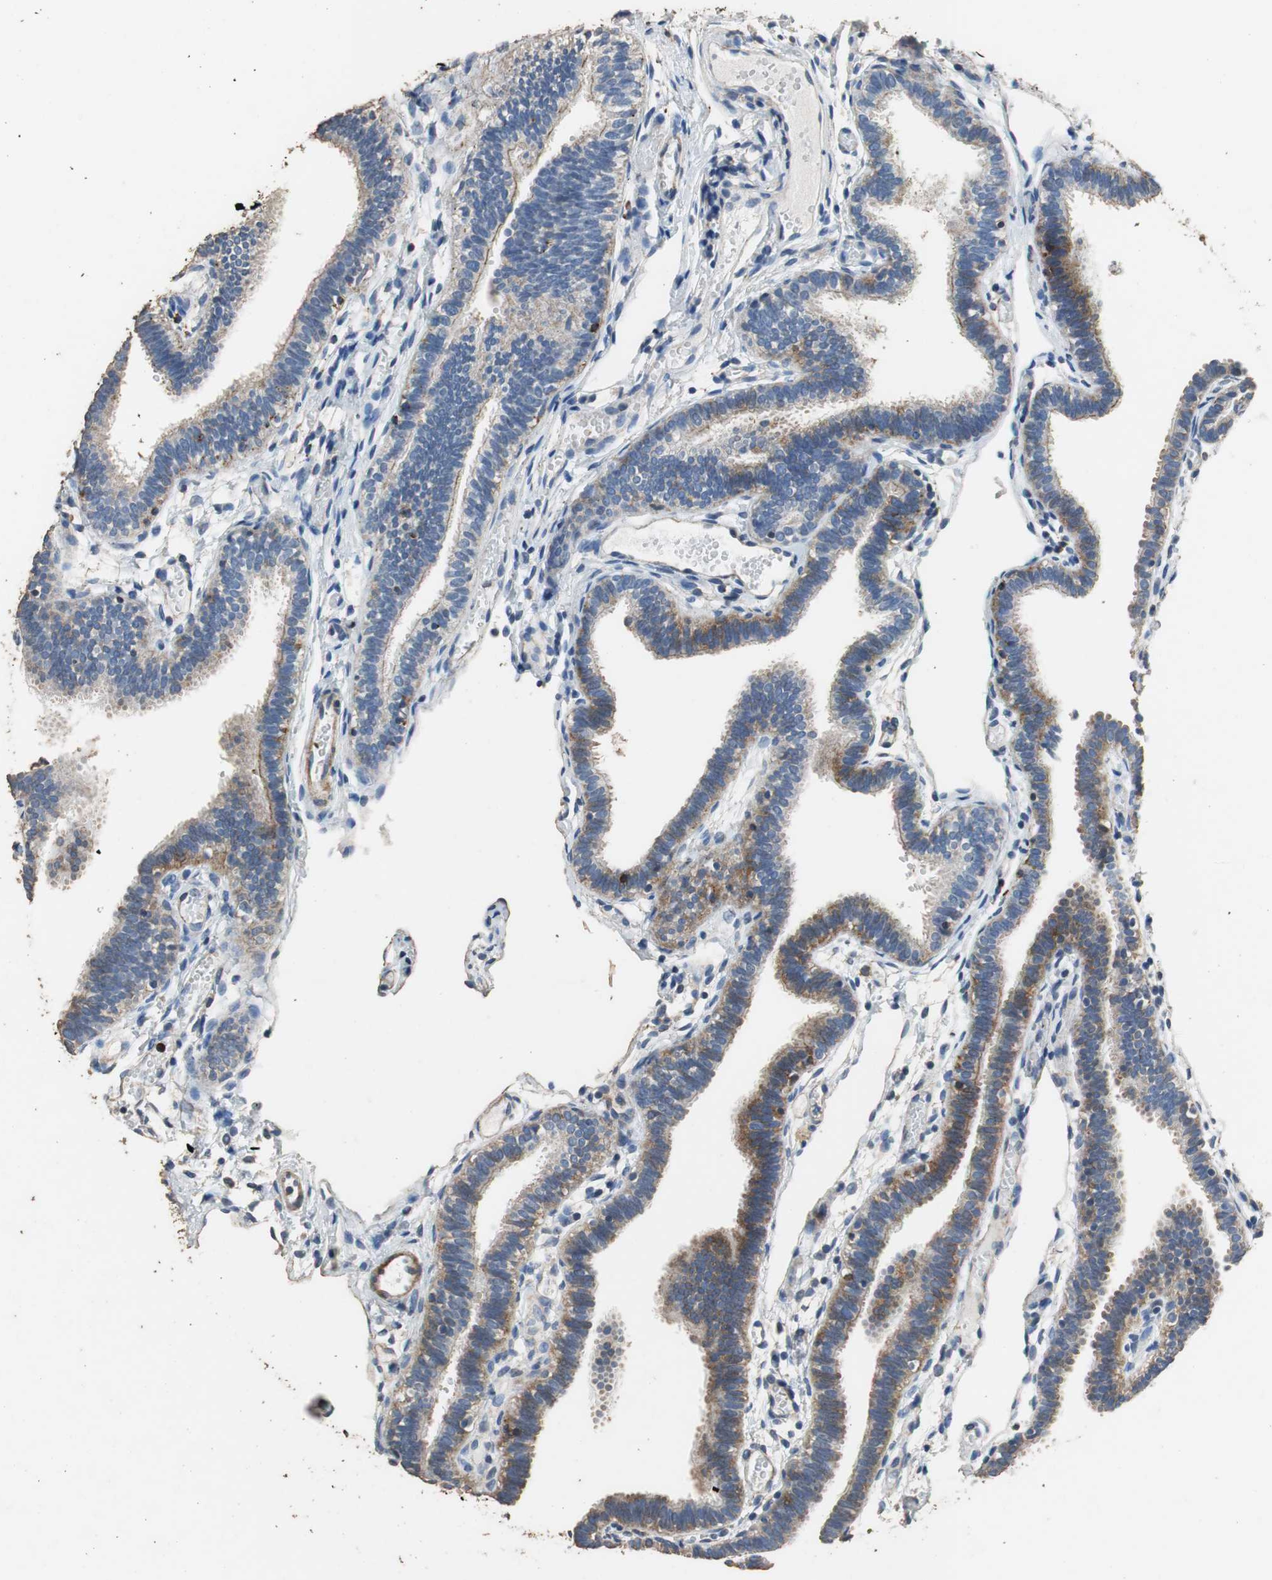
{"staining": {"intensity": "weak", "quantity": "25%-75%", "location": "cytoplasmic/membranous"}, "tissue": "fallopian tube", "cell_type": "Glandular cells", "image_type": "normal", "snomed": [{"axis": "morphology", "description": "Normal tissue, NOS"}, {"axis": "topography", "description": "Fallopian tube"}], "caption": "Protein staining of benign fallopian tube displays weak cytoplasmic/membranous expression in about 25%-75% of glandular cells.", "gene": "PRKRA", "patient": {"sex": "female", "age": 29}}